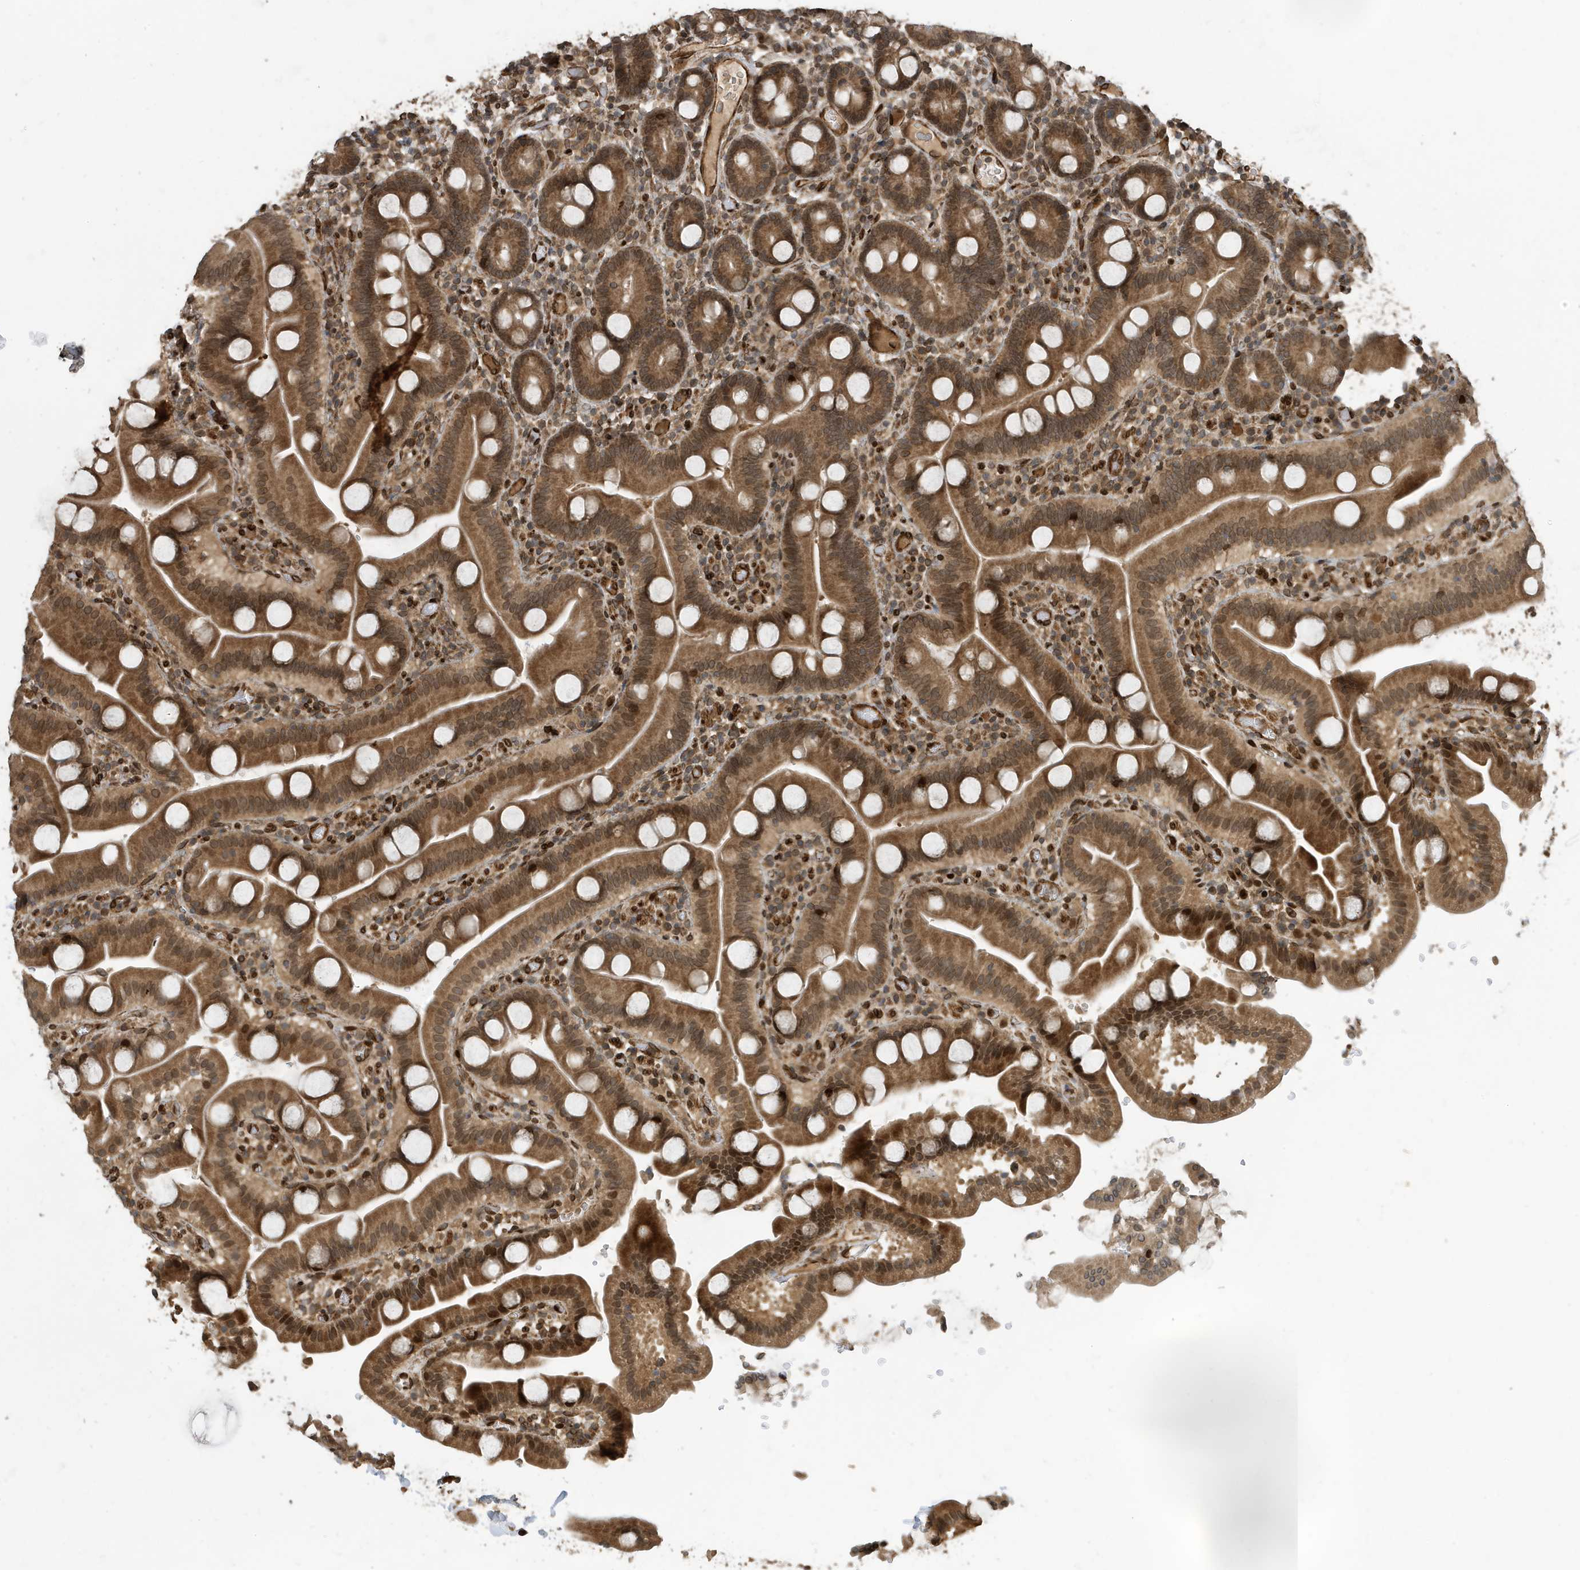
{"staining": {"intensity": "moderate", "quantity": ">75%", "location": "cytoplasmic/membranous,nuclear"}, "tissue": "duodenum", "cell_type": "Glandular cells", "image_type": "normal", "snomed": [{"axis": "morphology", "description": "Normal tissue, NOS"}, {"axis": "topography", "description": "Duodenum"}], "caption": "This micrograph displays immunohistochemistry staining of normal duodenum, with medium moderate cytoplasmic/membranous,nuclear expression in about >75% of glandular cells.", "gene": "DUSP18", "patient": {"sex": "male", "age": 55}}